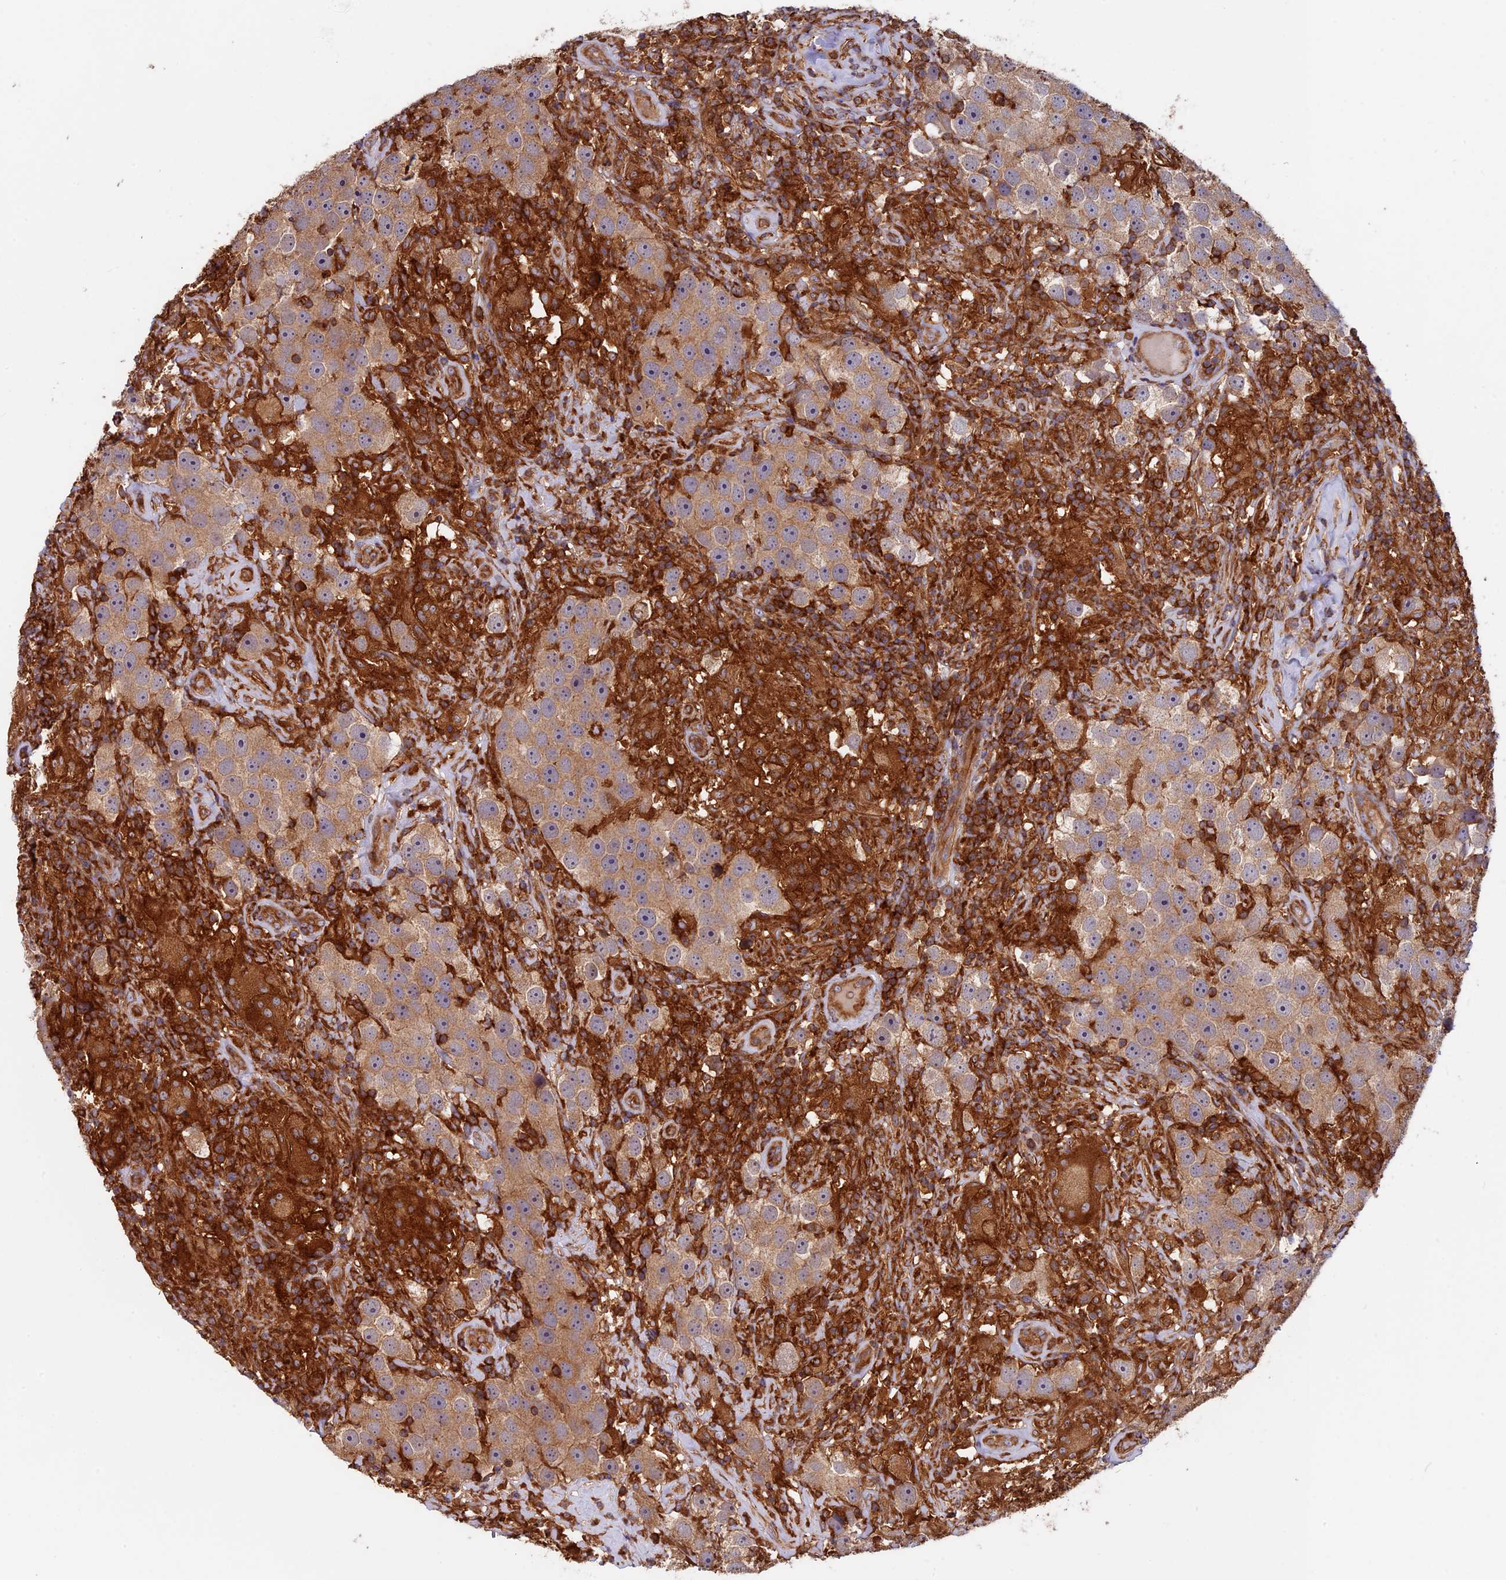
{"staining": {"intensity": "moderate", "quantity": ">75%", "location": "cytoplasmic/membranous"}, "tissue": "testis cancer", "cell_type": "Tumor cells", "image_type": "cancer", "snomed": [{"axis": "morphology", "description": "Seminoma, NOS"}, {"axis": "topography", "description": "Testis"}], "caption": "High-power microscopy captured an immunohistochemistry (IHC) micrograph of testis seminoma, revealing moderate cytoplasmic/membranous positivity in about >75% of tumor cells. The protein is shown in brown color, while the nuclei are stained blue.", "gene": "MYO9B", "patient": {"sex": "male", "age": 49}}